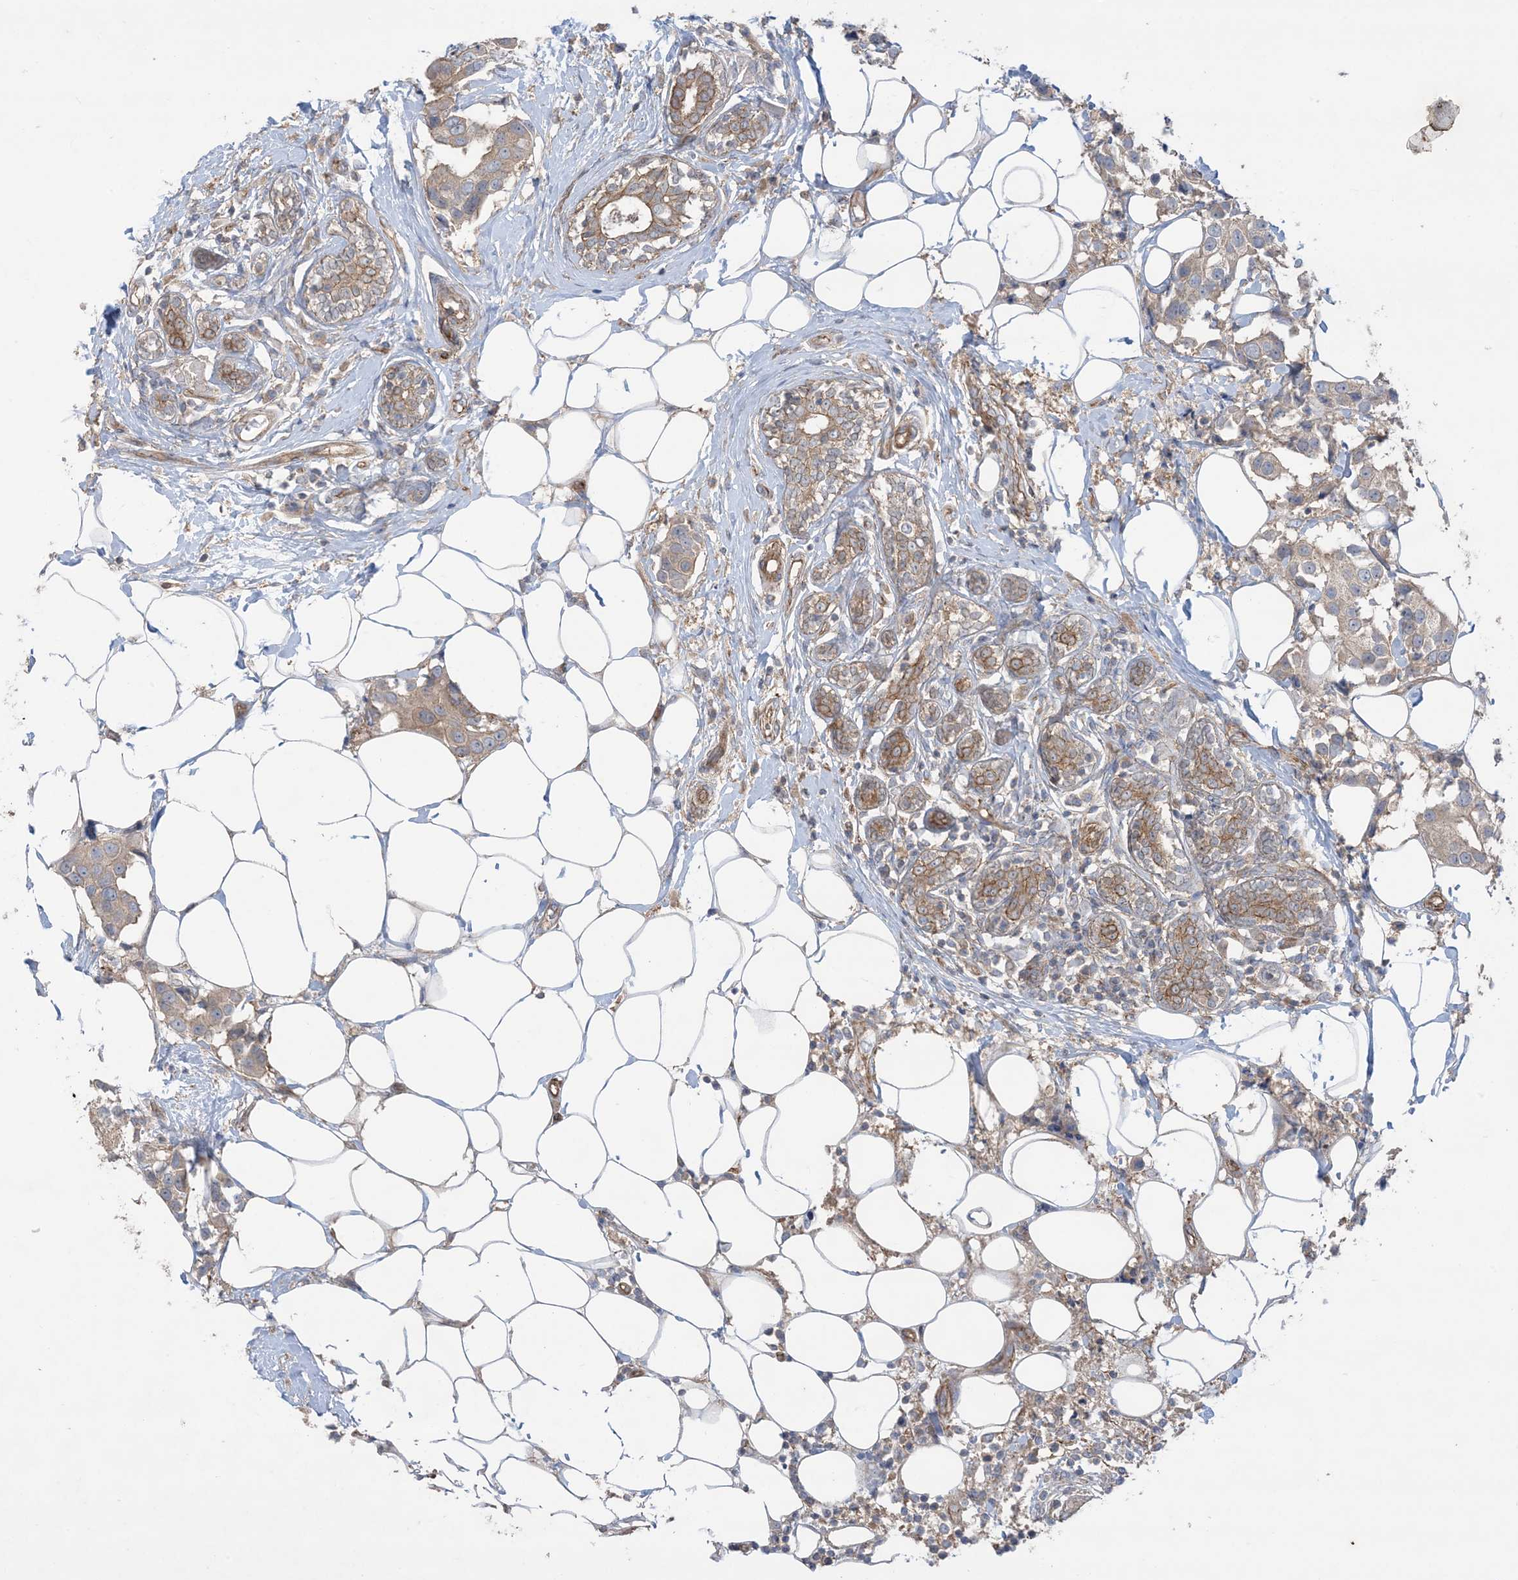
{"staining": {"intensity": "weak", "quantity": ">75%", "location": "cytoplasmic/membranous"}, "tissue": "breast cancer", "cell_type": "Tumor cells", "image_type": "cancer", "snomed": [{"axis": "morphology", "description": "Normal tissue, NOS"}, {"axis": "morphology", "description": "Duct carcinoma"}, {"axis": "topography", "description": "Breast"}], "caption": "Protein staining displays weak cytoplasmic/membranous positivity in approximately >75% of tumor cells in breast intraductal carcinoma.", "gene": "CCNY", "patient": {"sex": "female", "age": 39}}